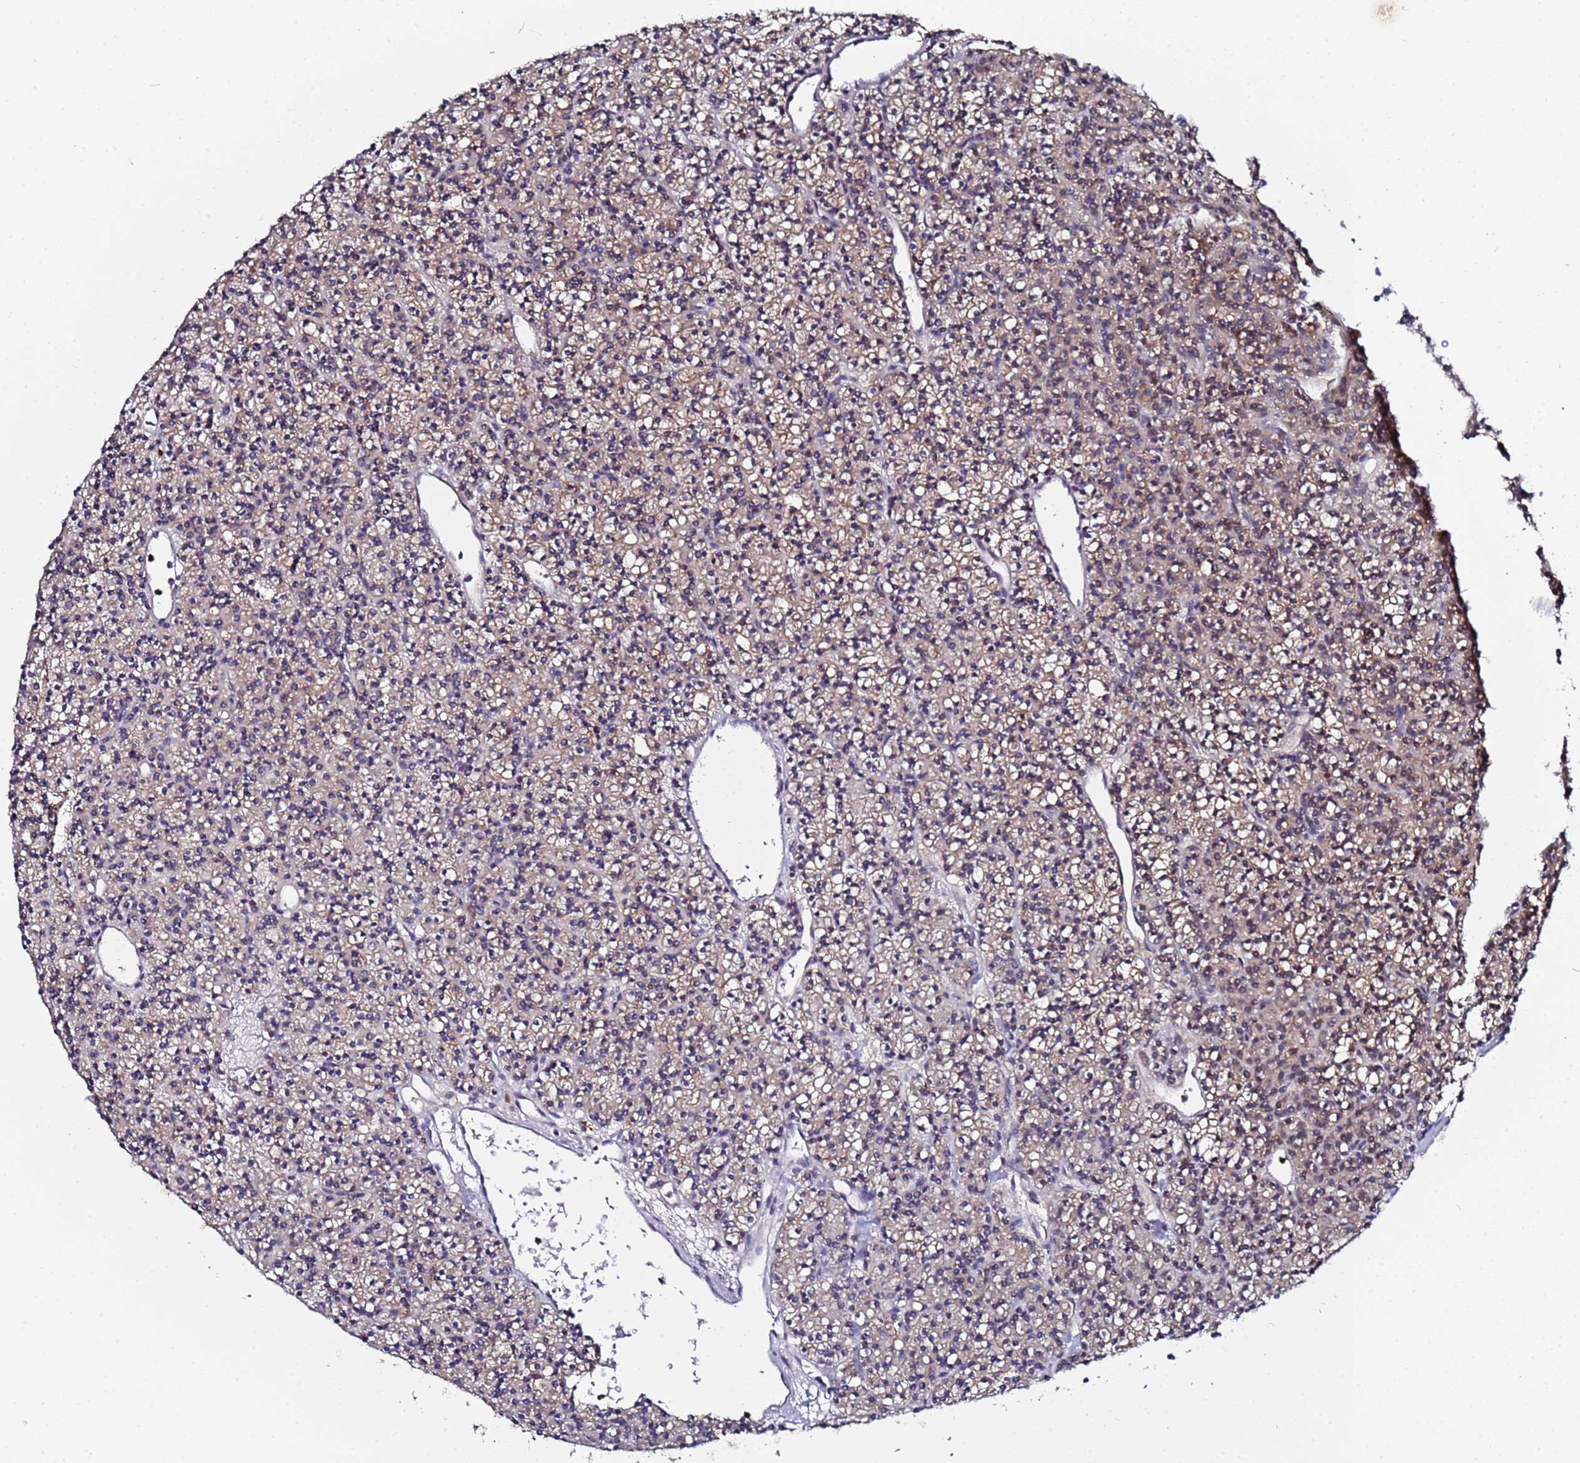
{"staining": {"intensity": "weak", "quantity": "25%-75%", "location": "cytoplasmic/membranous"}, "tissue": "parathyroid gland", "cell_type": "Glandular cells", "image_type": "normal", "snomed": [{"axis": "morphology", "description": "Normal tissue, NOS"}, {"axis": "topography", "description": "Parathyroid gland"}], "caption": "Parathyroid gland stained with immunohistochemistry reveals weak cytoplasmic/membranous expression in about 25%-75% of glandular cells. The protein is shown in brown color, while the nuclei are stained blue.", "gene": "CCDC127", "patient": {"sex": "female", "age": 45}}